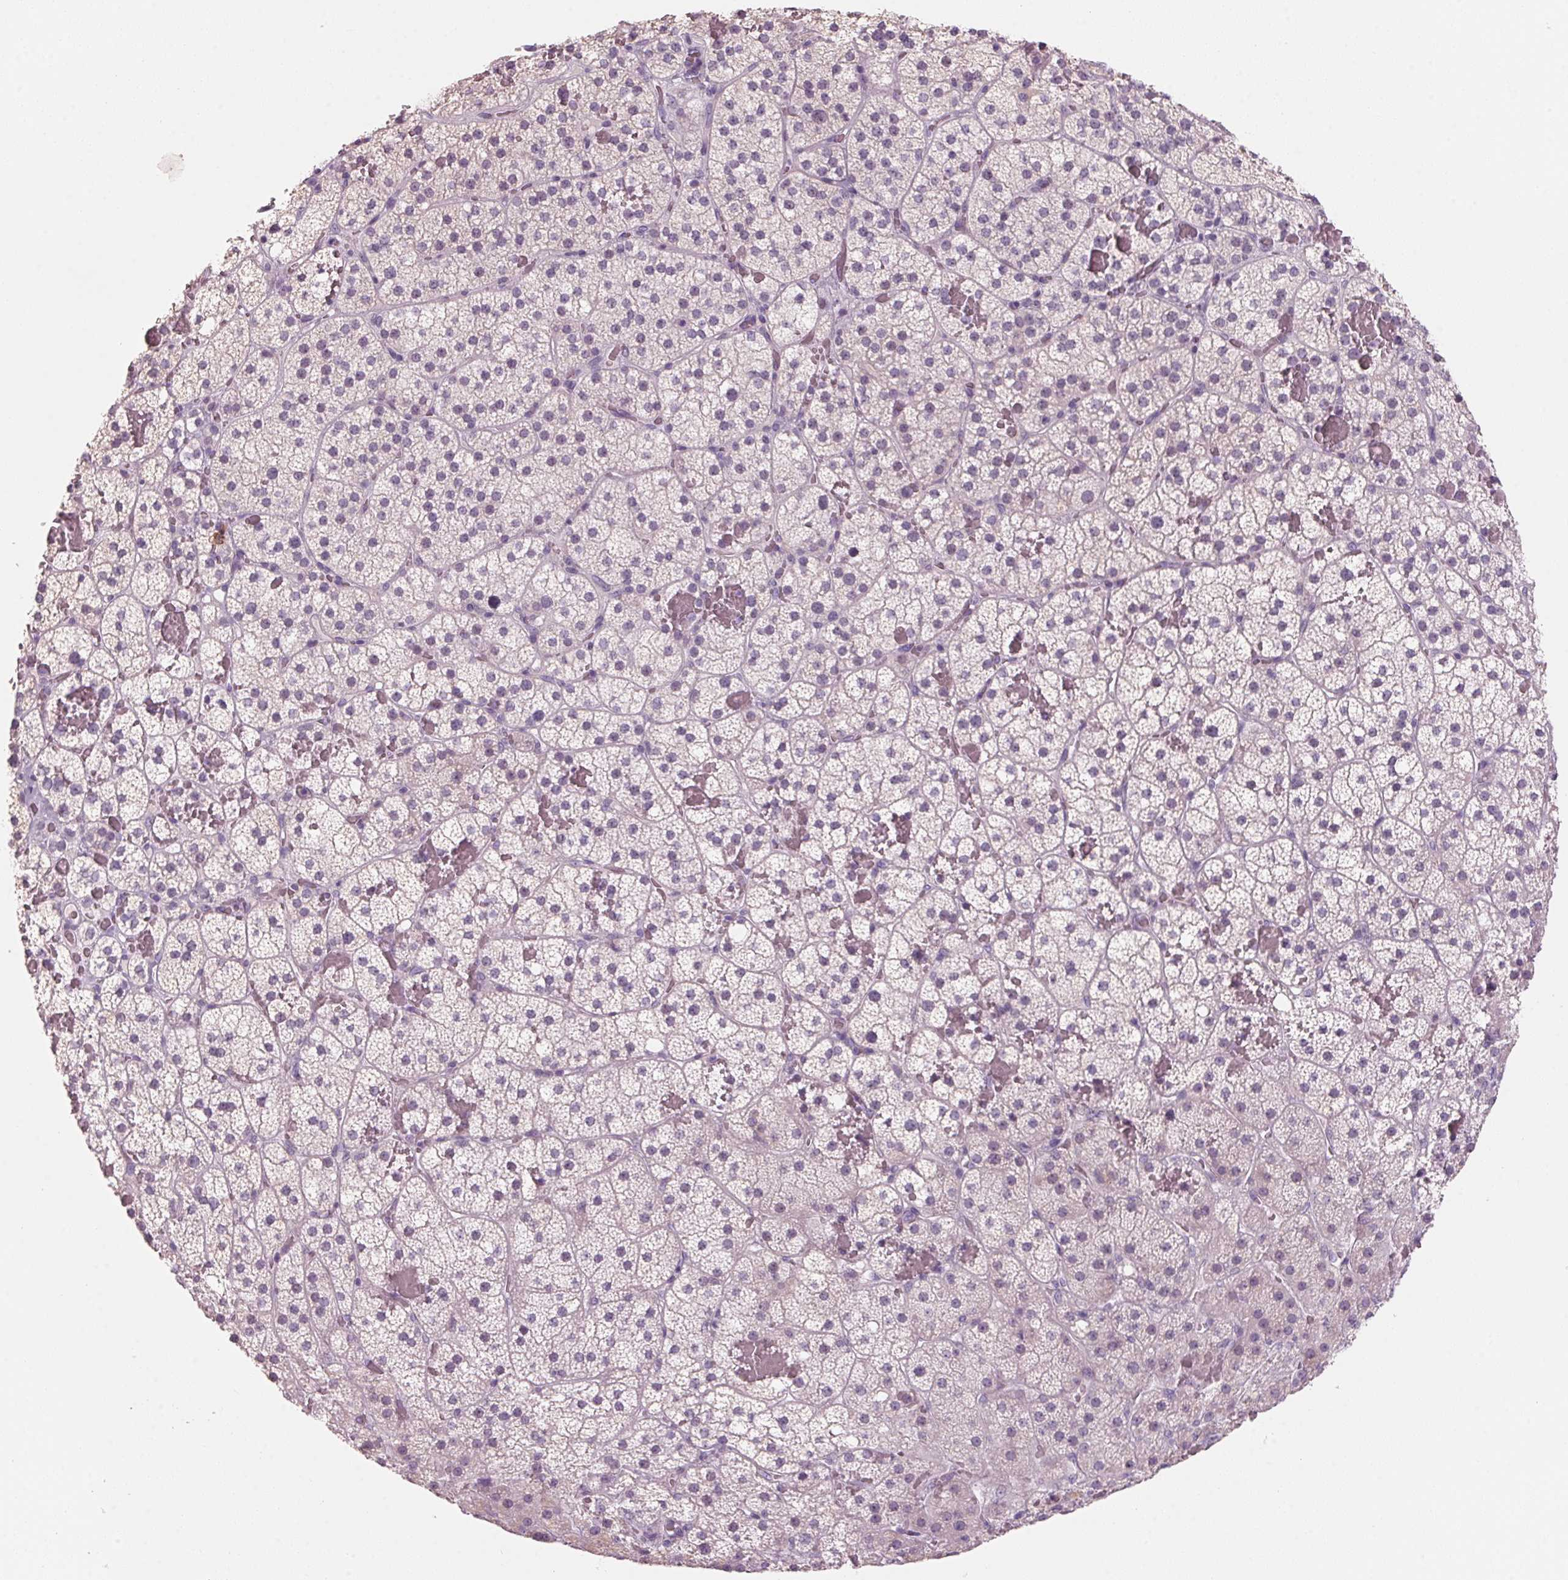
{"staining": {"intensity": "negative", "quantity": "none", "location": "none"}, "tissue": "adrenal gland", "cell_type": "Glandular cells", "image_type": "normal", "snomed": [{"axis": "morphology", "description": "Normal tissue, NOS"}, {"axis": "topography", "description": "Adrenal gland"}], "caption": "This is a image of immunohistochemistry (IHC) staining of normal adrenal gland, which shows no staining in glandular cells.", "gene": "ADAM20", "patient": {"sex": "male", "age": 53}}